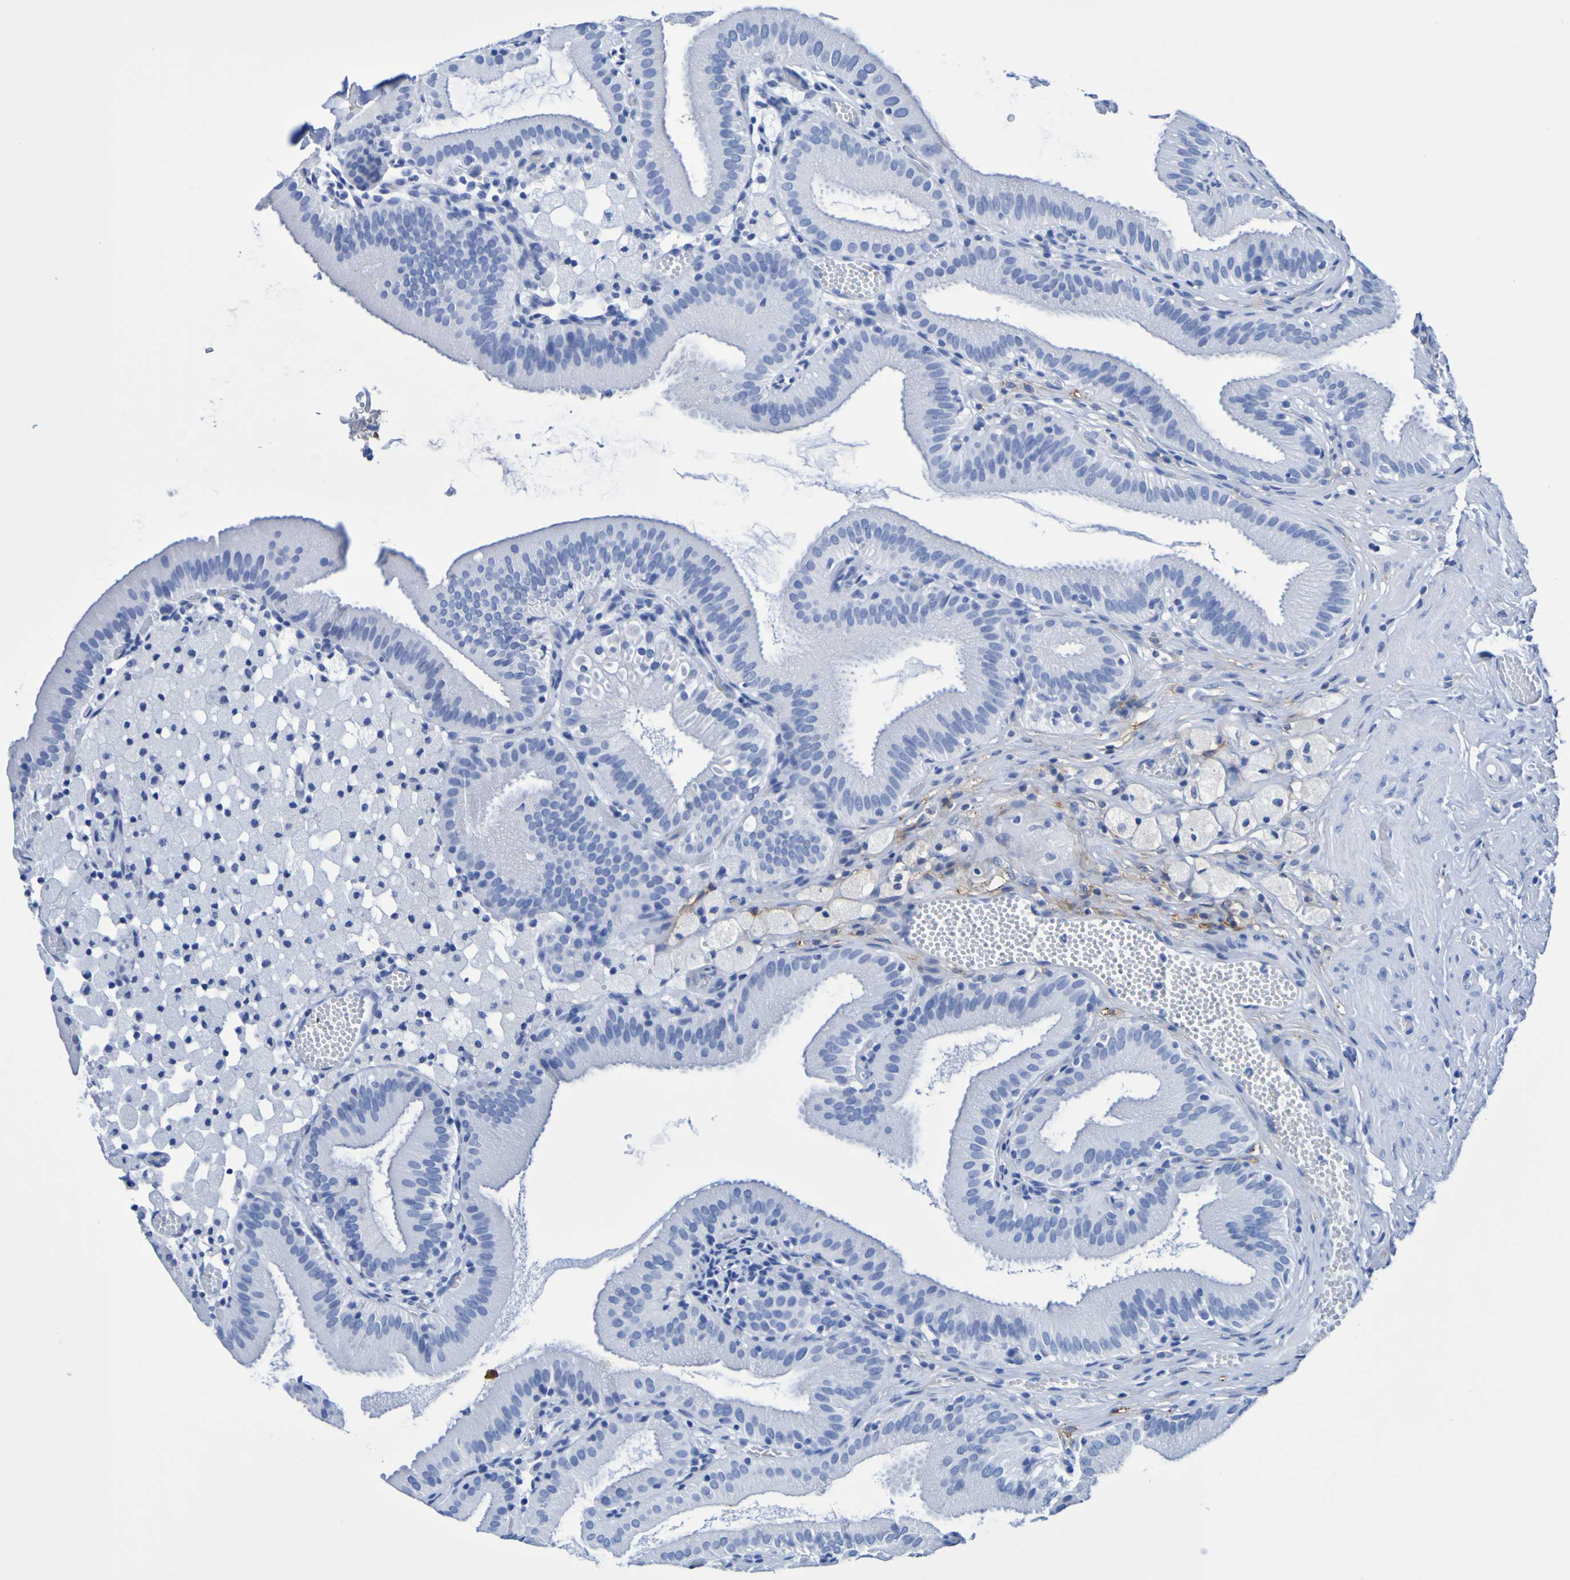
{"staining": {"intensity": "negative", "quantity": "none", "location": "none"}, "tissue": "gallbladder", "cell_type": "Glandular cells", "image_type": "normal", "snomed": [{"axis": "morphology", "description": "Normal tissue, NOS"}, {"axis": "topography", "description": "Gallbladder"}], "caption": "The micrograph shows no significant staining in glandular cells of gallbladder.", "gene": "DPEP1", "patient": {"sex": "male", "age": 54}}